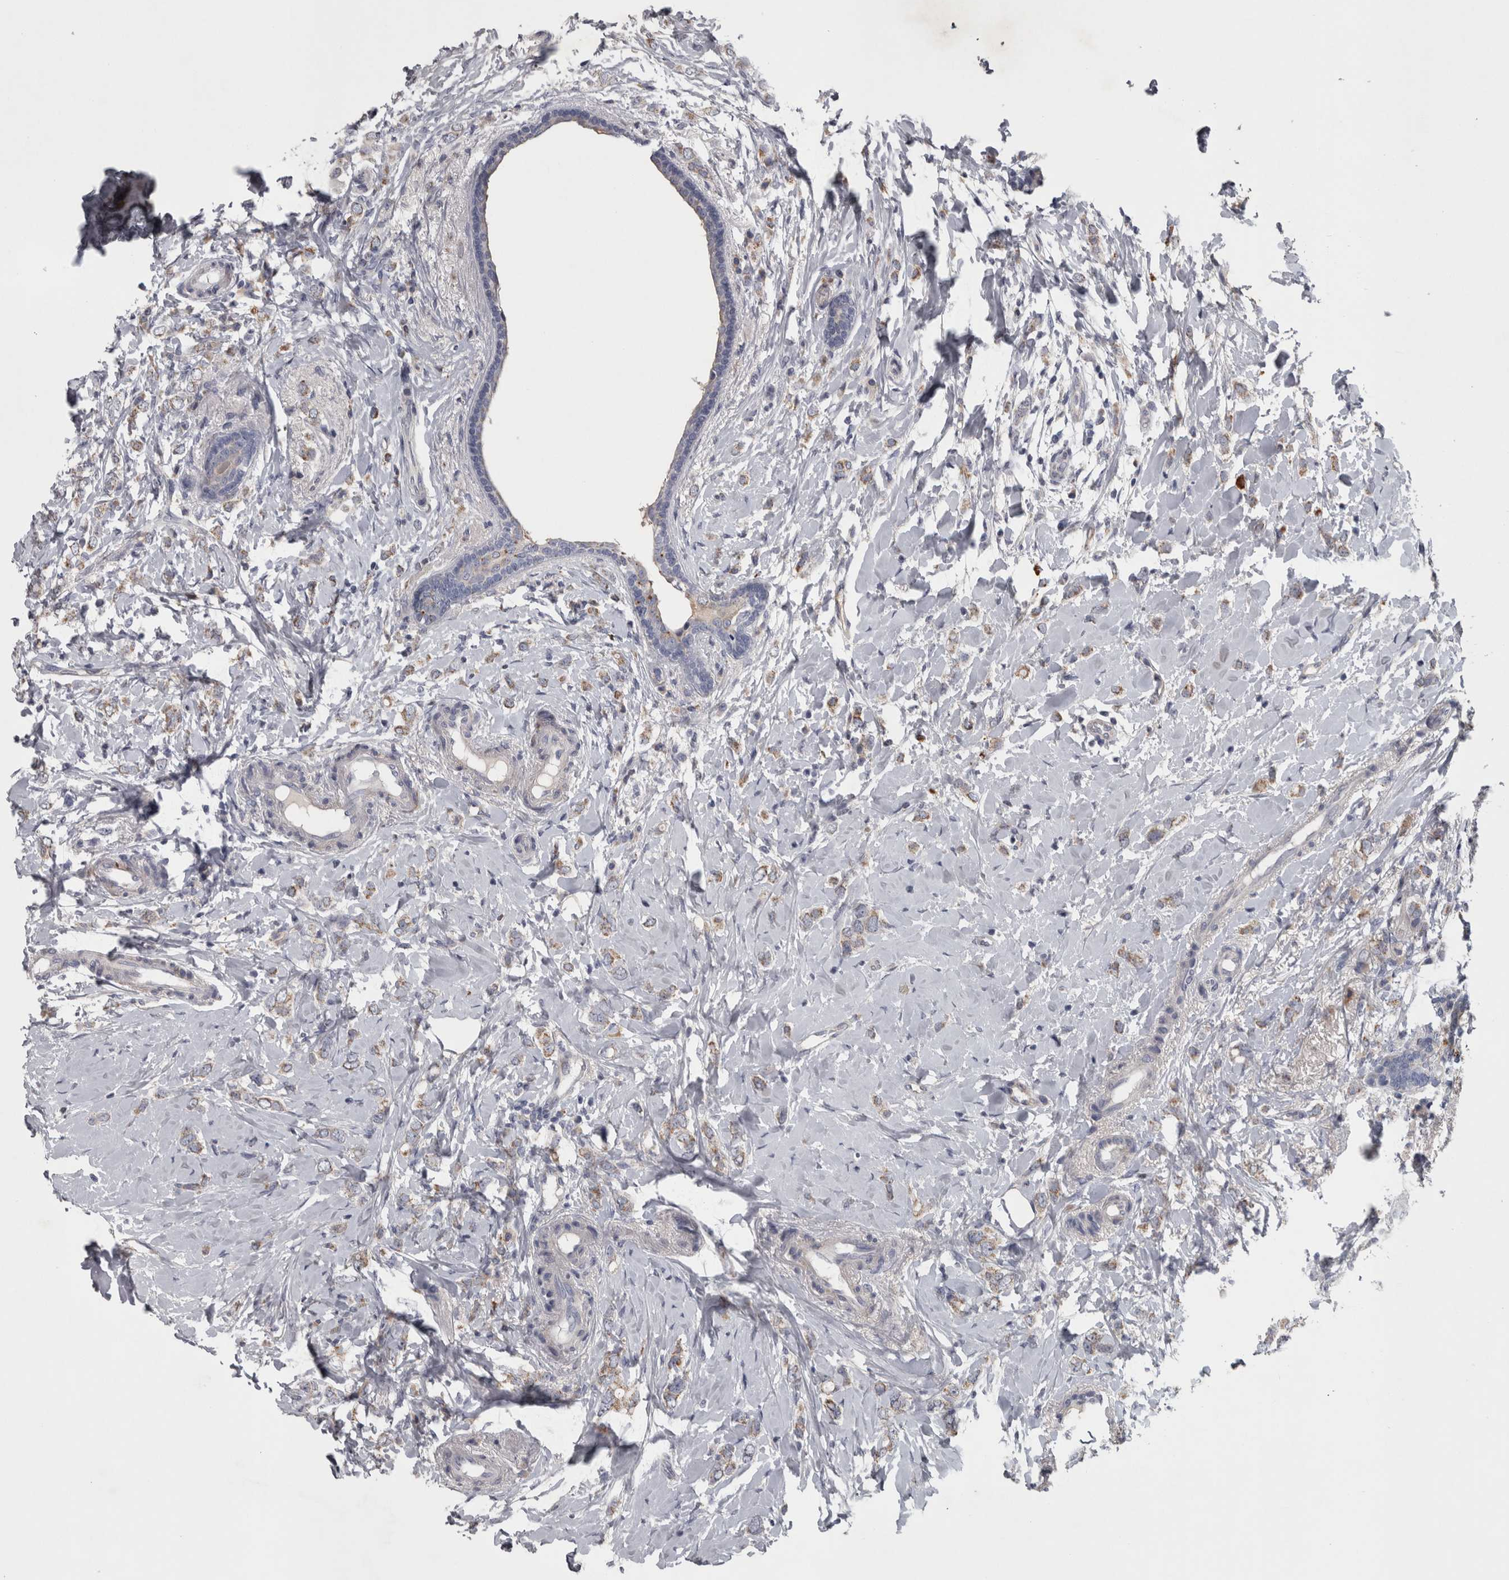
{"staining": {"intensity": "weak", "quantity": ">75%", "location": "cytoplasmic/membranous"}, "tissue": "breast cancer", "cell_type": "Tumor cells", "image_type": "cancer", "snomed": [{"axis": "morphology", "description": "Normal tissue, NOS"}, {"axis": "morphology", "description": "Lobular carcinoma"}, {"axis": "topography", "description": "Breast"}], "caption": "Weak cytoplasmic/membranous positivity is identified in about >75% of tumor cells in breast cancer.", "gene": "DBT", "patient": {"sex": "female", "age": 47}}